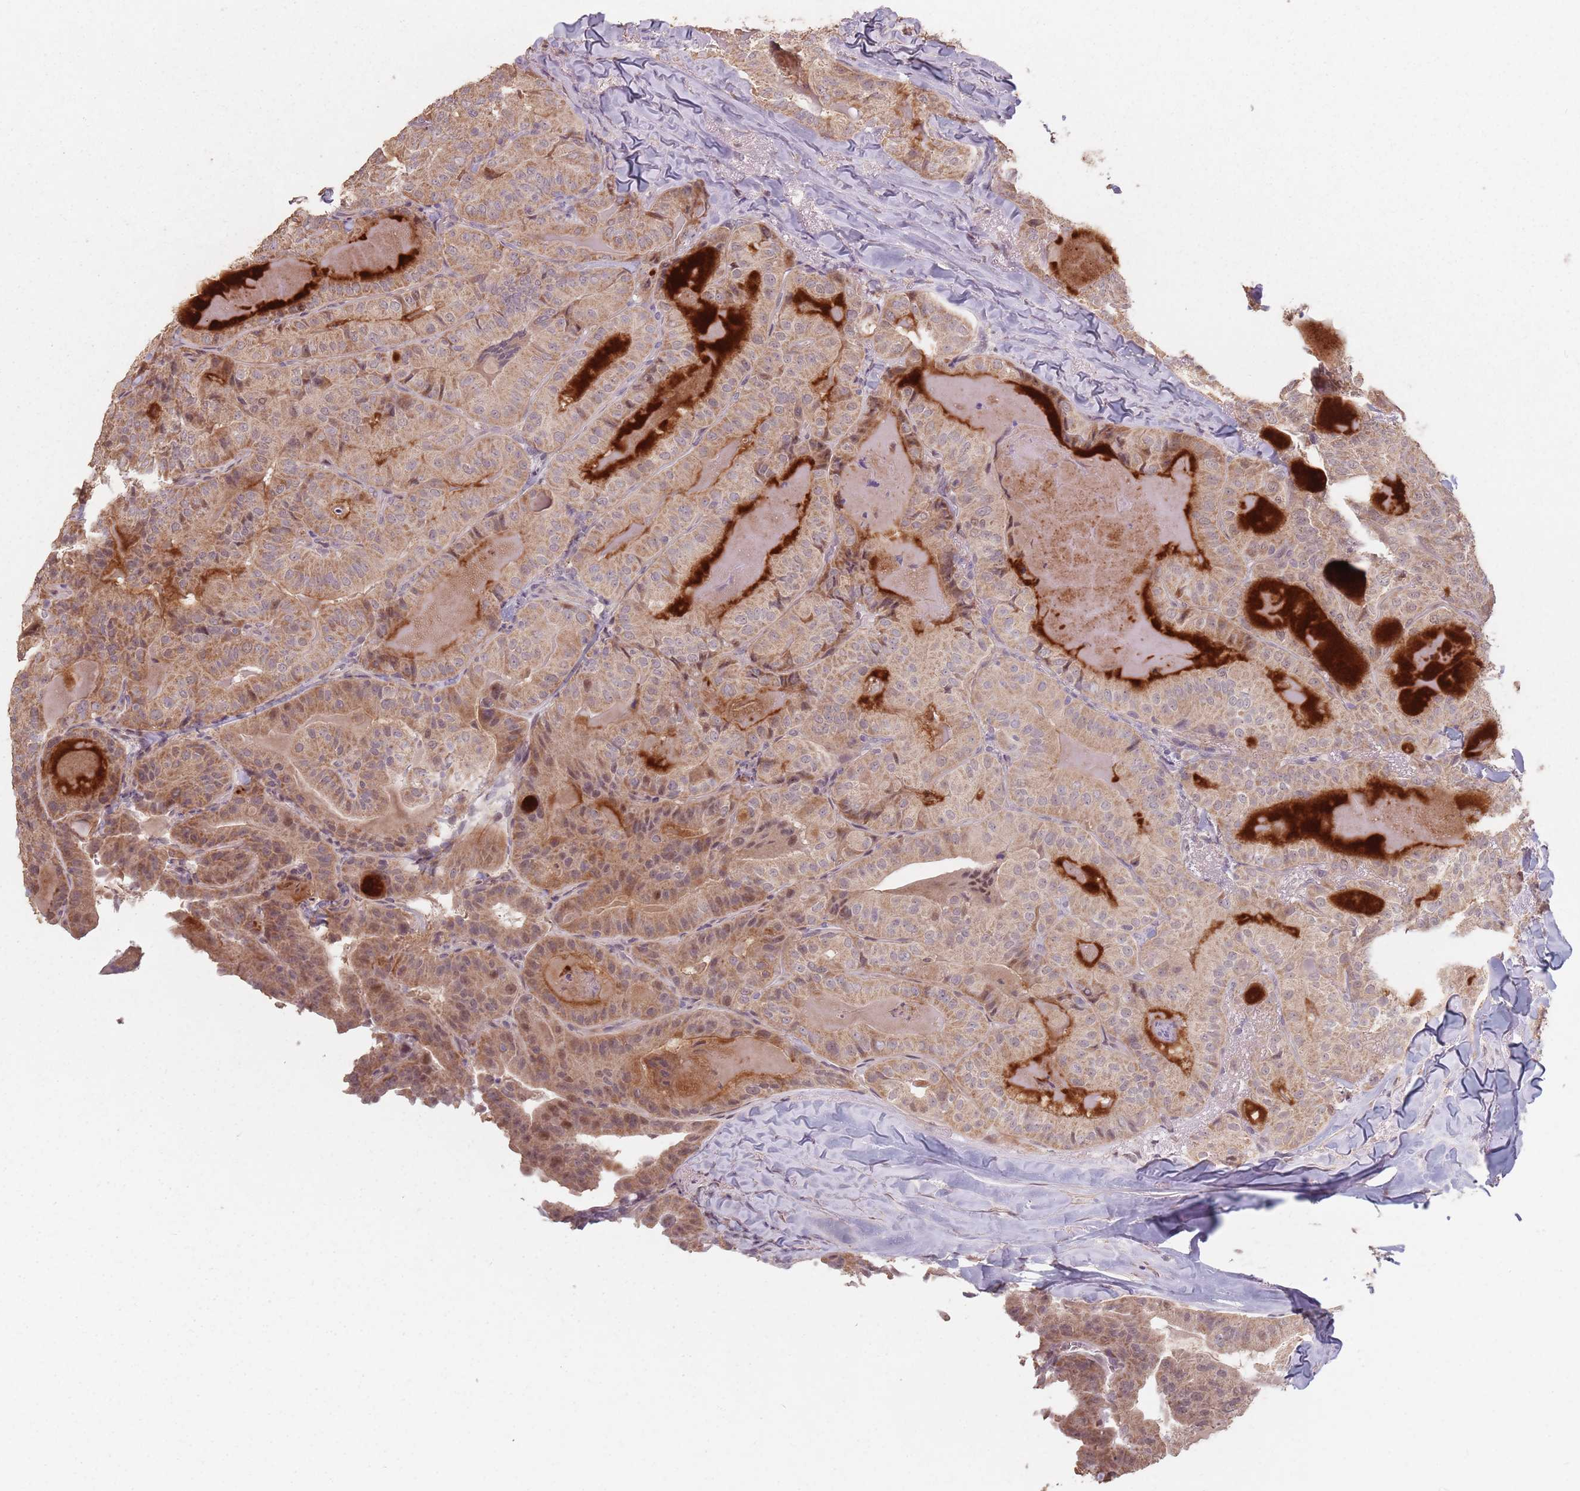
{"staining": {"intensity": "moderate", "quantity": ">75%", "location": "cytoplasmic/membranous"}, "tissue": "thyroid cancer", "cell_type": "Tumor cells", "image_type": "cancer", "snomed": [{"axis": "morphology", "description": "Papillary adenocarcinoma, NOS"}, {"axis": "topography", "description": "Thyroid gland"}], "caption": "Protein positivity by IHC shows moderate cytoplasmic/membranous expression in approximately >75% of tumor cells in thyroid cancer.", "gene": "VPS52", "patient": {"sex": "female", "age": 68}}